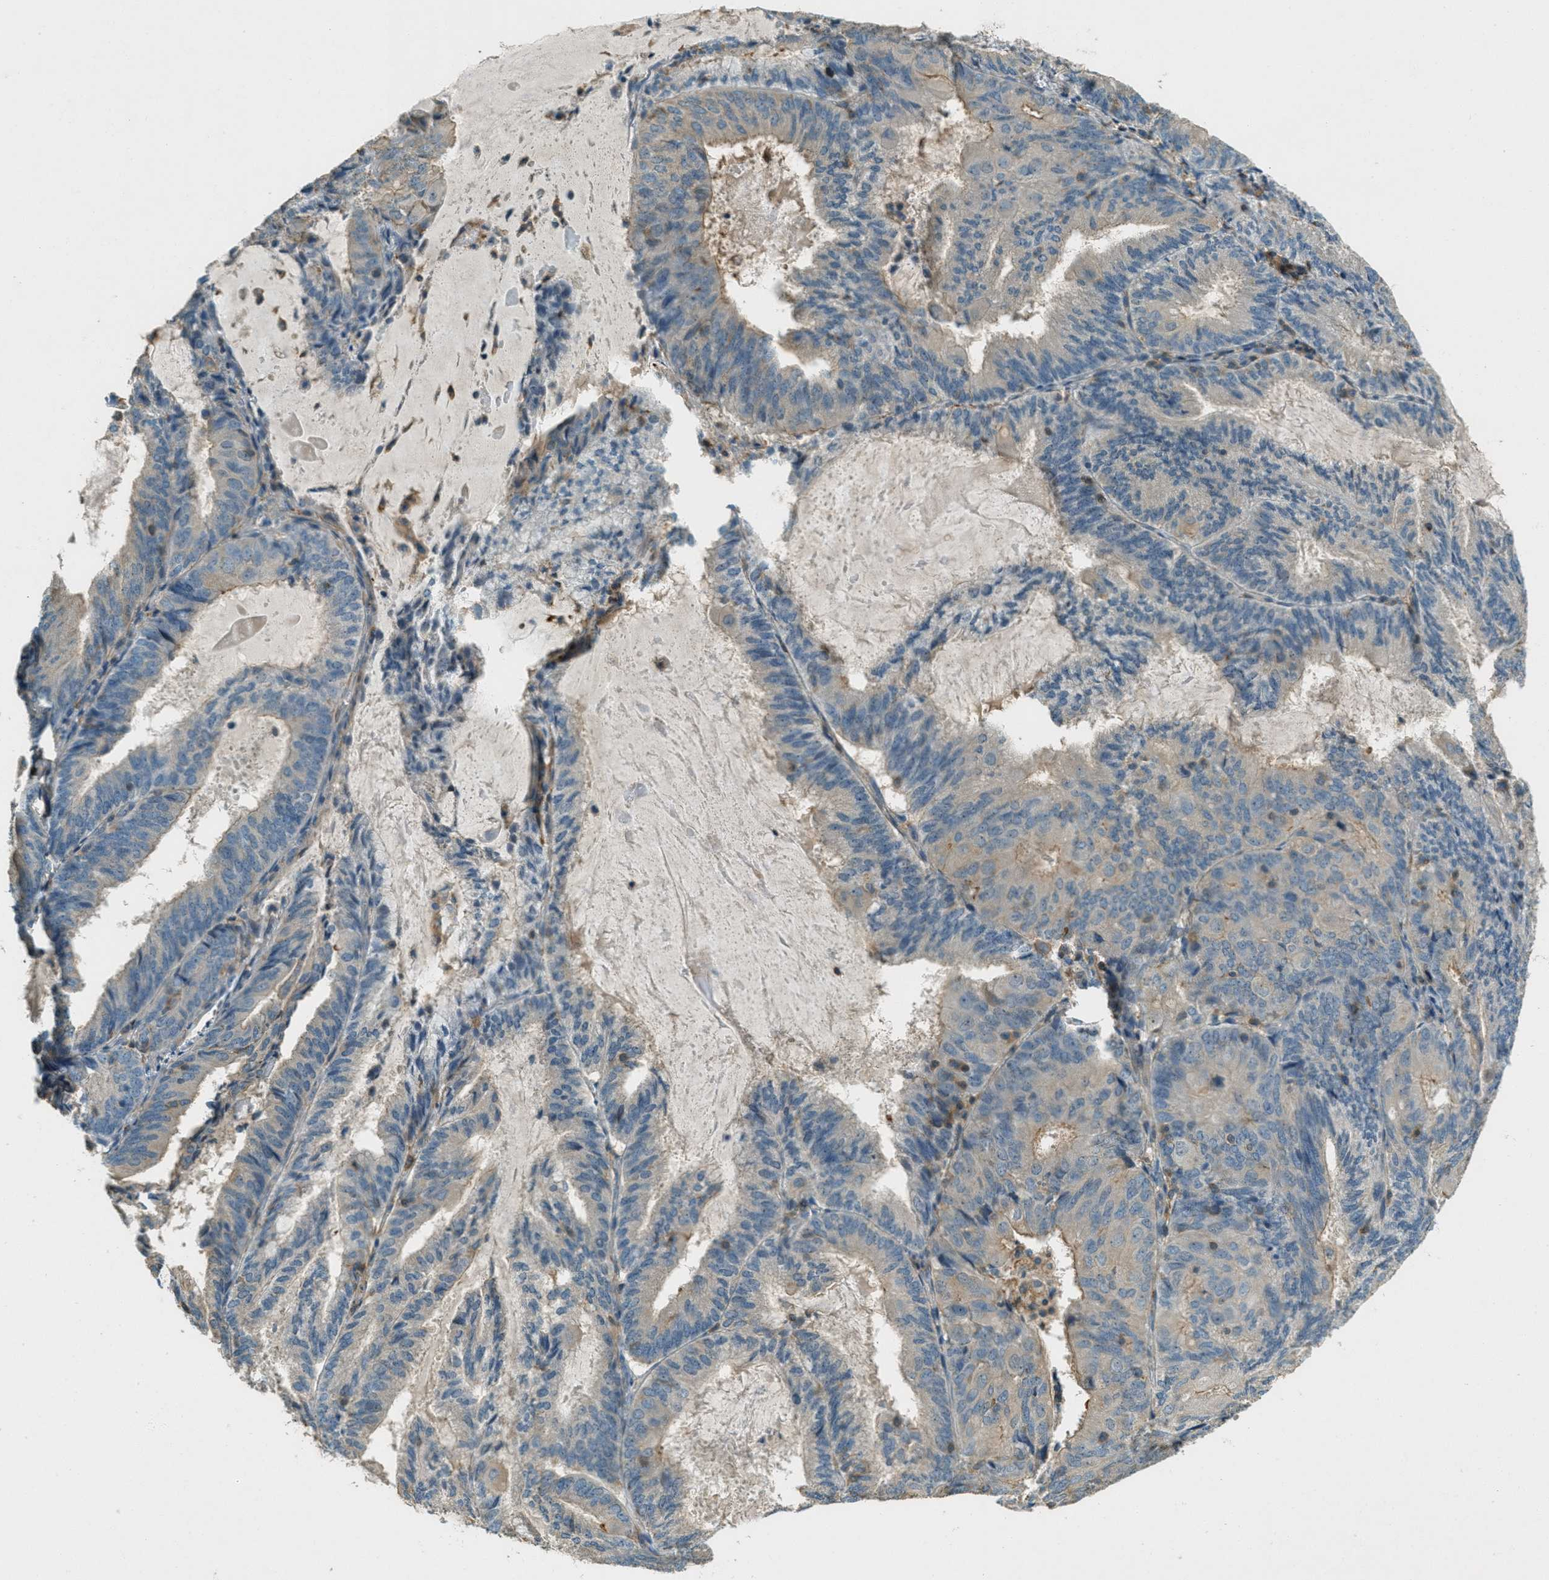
{"staining": {"intensity": "moderate", "quantity": "<25%", "location": "cytoplasmic/membranous"}, "tissue": "endometrial cancer", "cell_type": "Tumor cells", "image_type": "cancer", "snomed": [{"axis": "morphology", "description": "Adenocarcinoma, NOS"}, {"axis": "topography", "description": "Endometrium"}], "caption": "Human adenocarcinoma (endometrial) stained for a protein (brown) exhibits moderate cytoplasmic/membranous positive positivity in approximately <25% of tumor cells.", "gene": "NUDT4", "patient": {"sex": "female", "age": 81}}